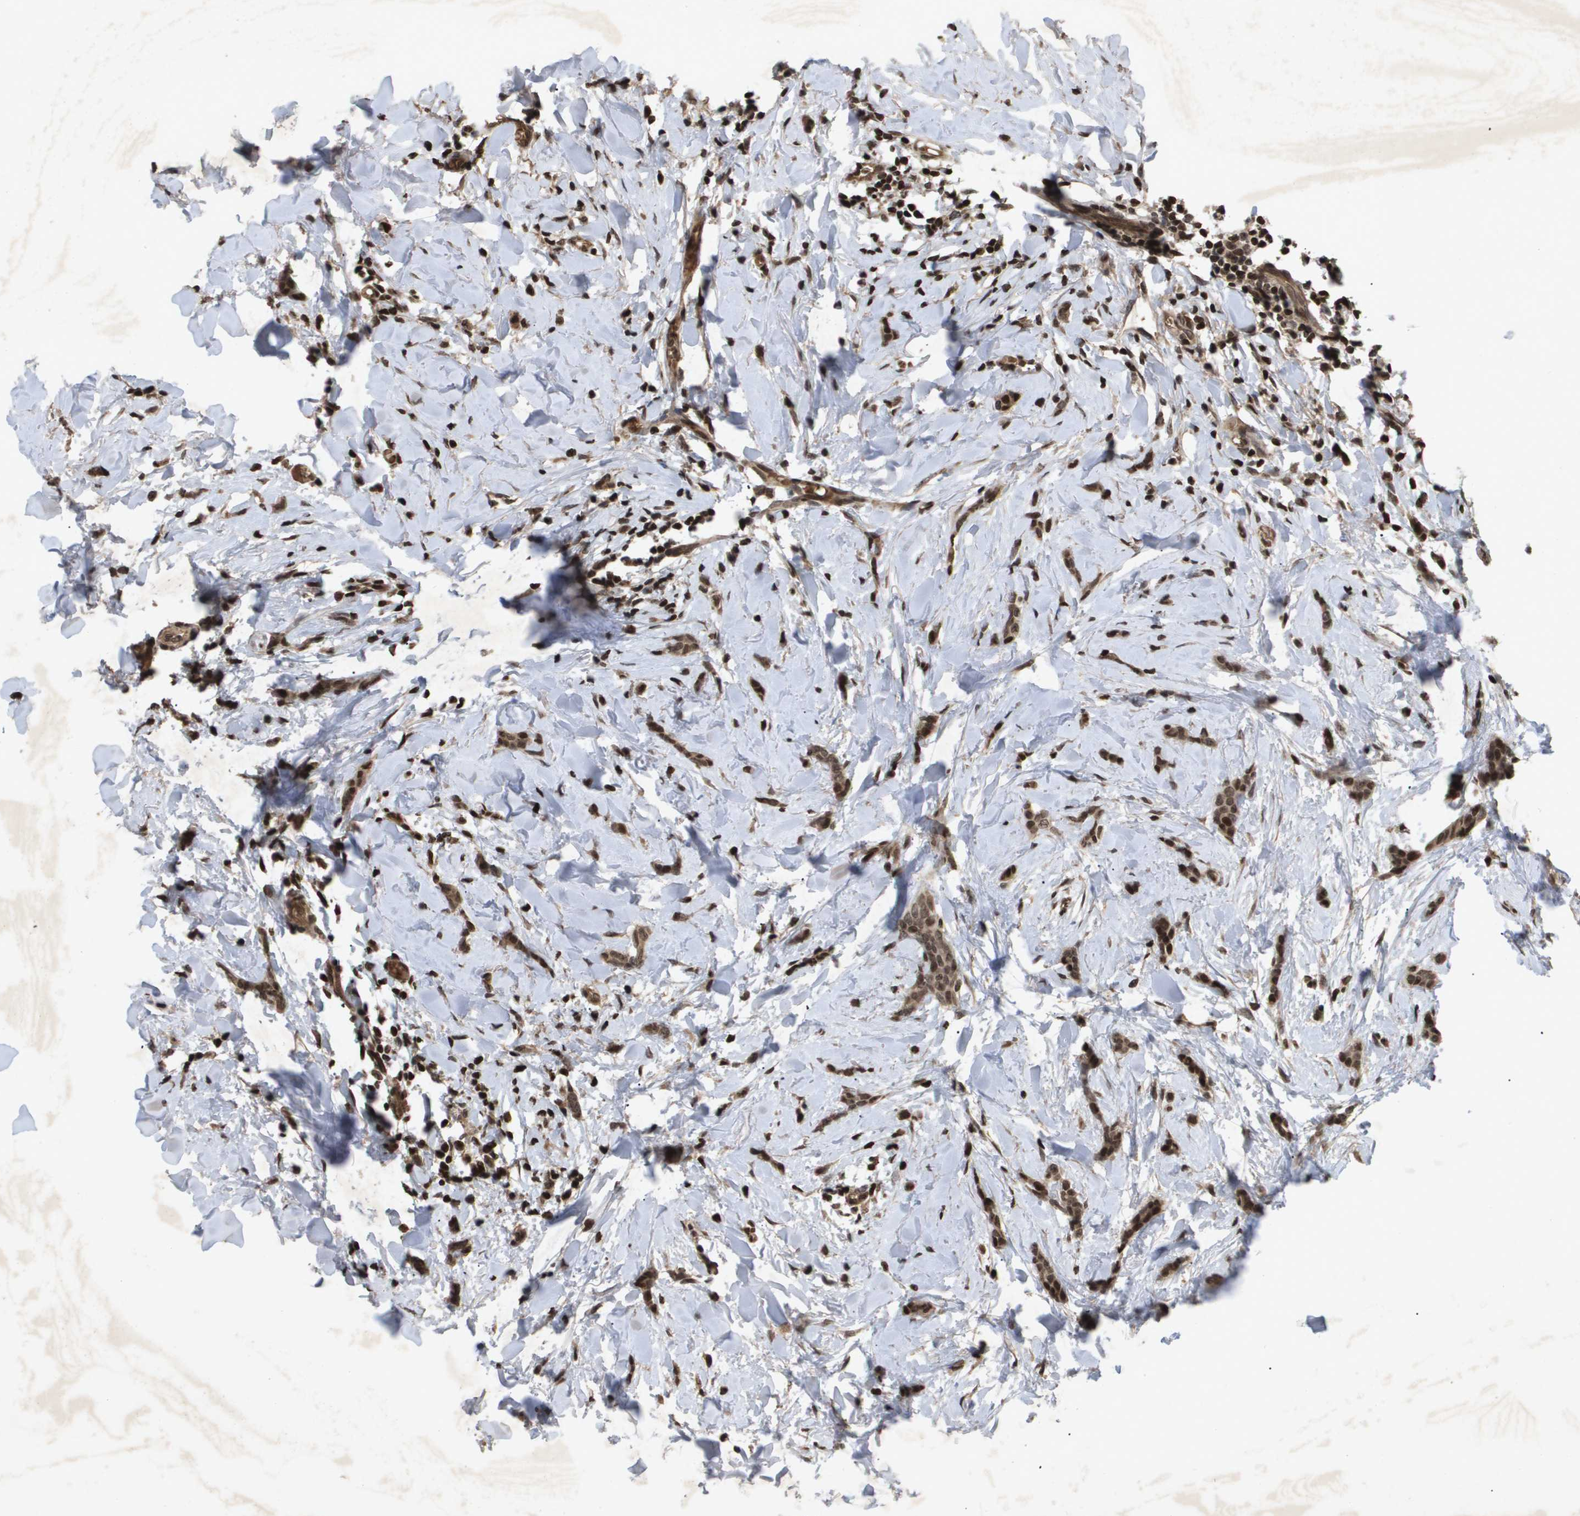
{"staining": {"intensity": "moderate", "quantity": ">75%", "location": "cytoplasmic/membranous,nuclear"}, "tissue": "breast cancer", "cell_type": "Tumor cells", "image_type": "cancer", "snomed": [{"axis": "morphology", "description": "Lobular carcinoma"}, {"axis": "topography", "description": "Skin"}, {"axis": "topography", "description": "Breast"}], "caption": "This is an image of immunohistochemistry staining of lobular carcinoma (breast), which shows moderate expression in the cytoplasmic/membranous and nuclear of tumor cells.", "gene": "HSPA6", "patient": {"sex": "female", "age": 46}}